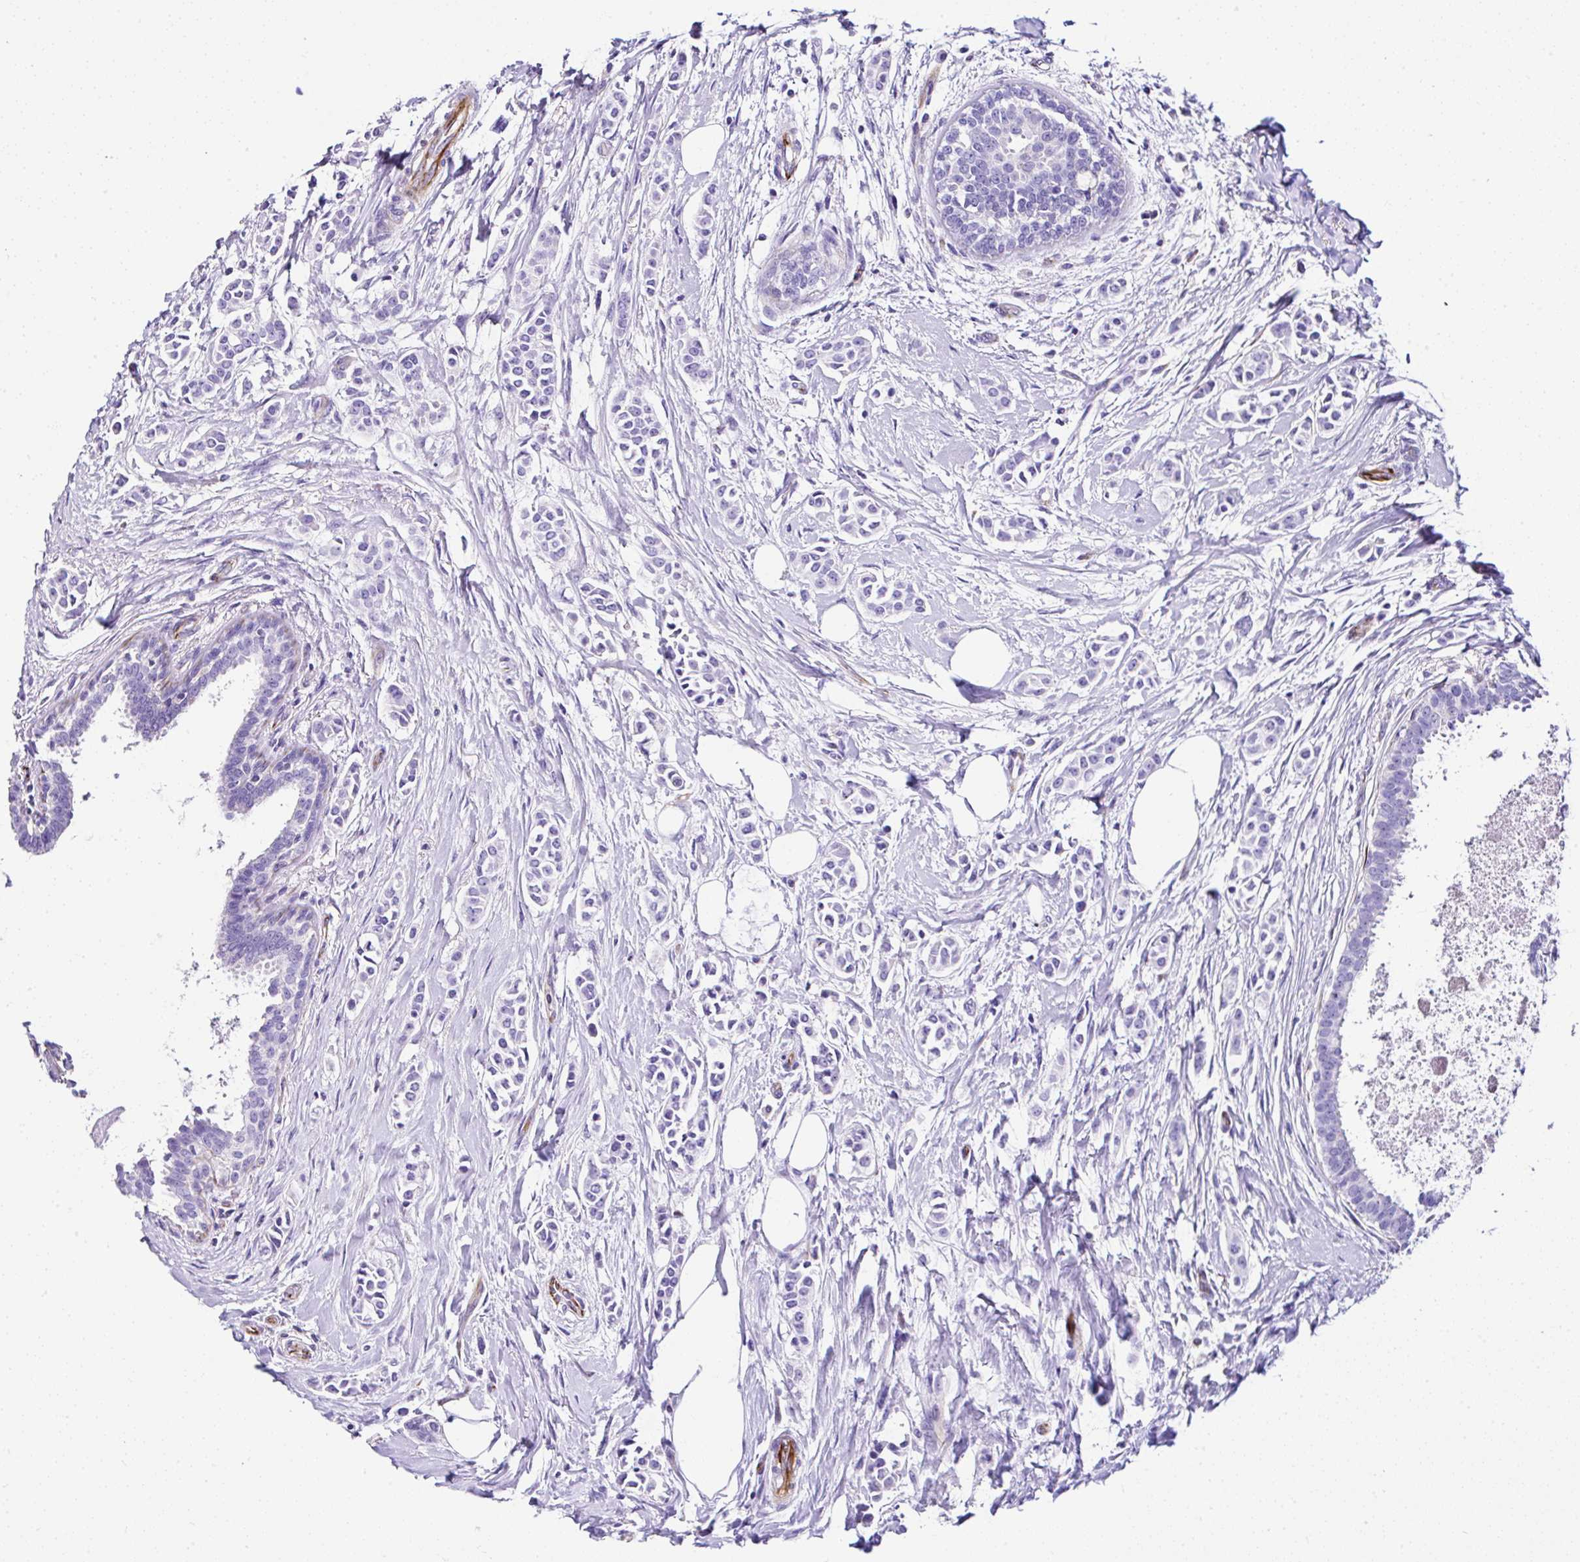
{"staining": {"intensity": "negative", "quantity": "none", "location": "none"}, "tissue": "breast cancer", "cell_type": "Tumor cells", "image_type": "cancer", "snomed": [{"axis": "morphology", "description": "Duct carcinoma"}, {"axis": "topography", "description": "Breast"}], "caption": "Immunohistochemistry photomicrograph of breast cancer (invasive ductal carcinoma) stained for a protein (brown), which reveals no staining in tumor cells.", "gene": "DEPDC5", "patient": {"sex": "female", "age": 64}}